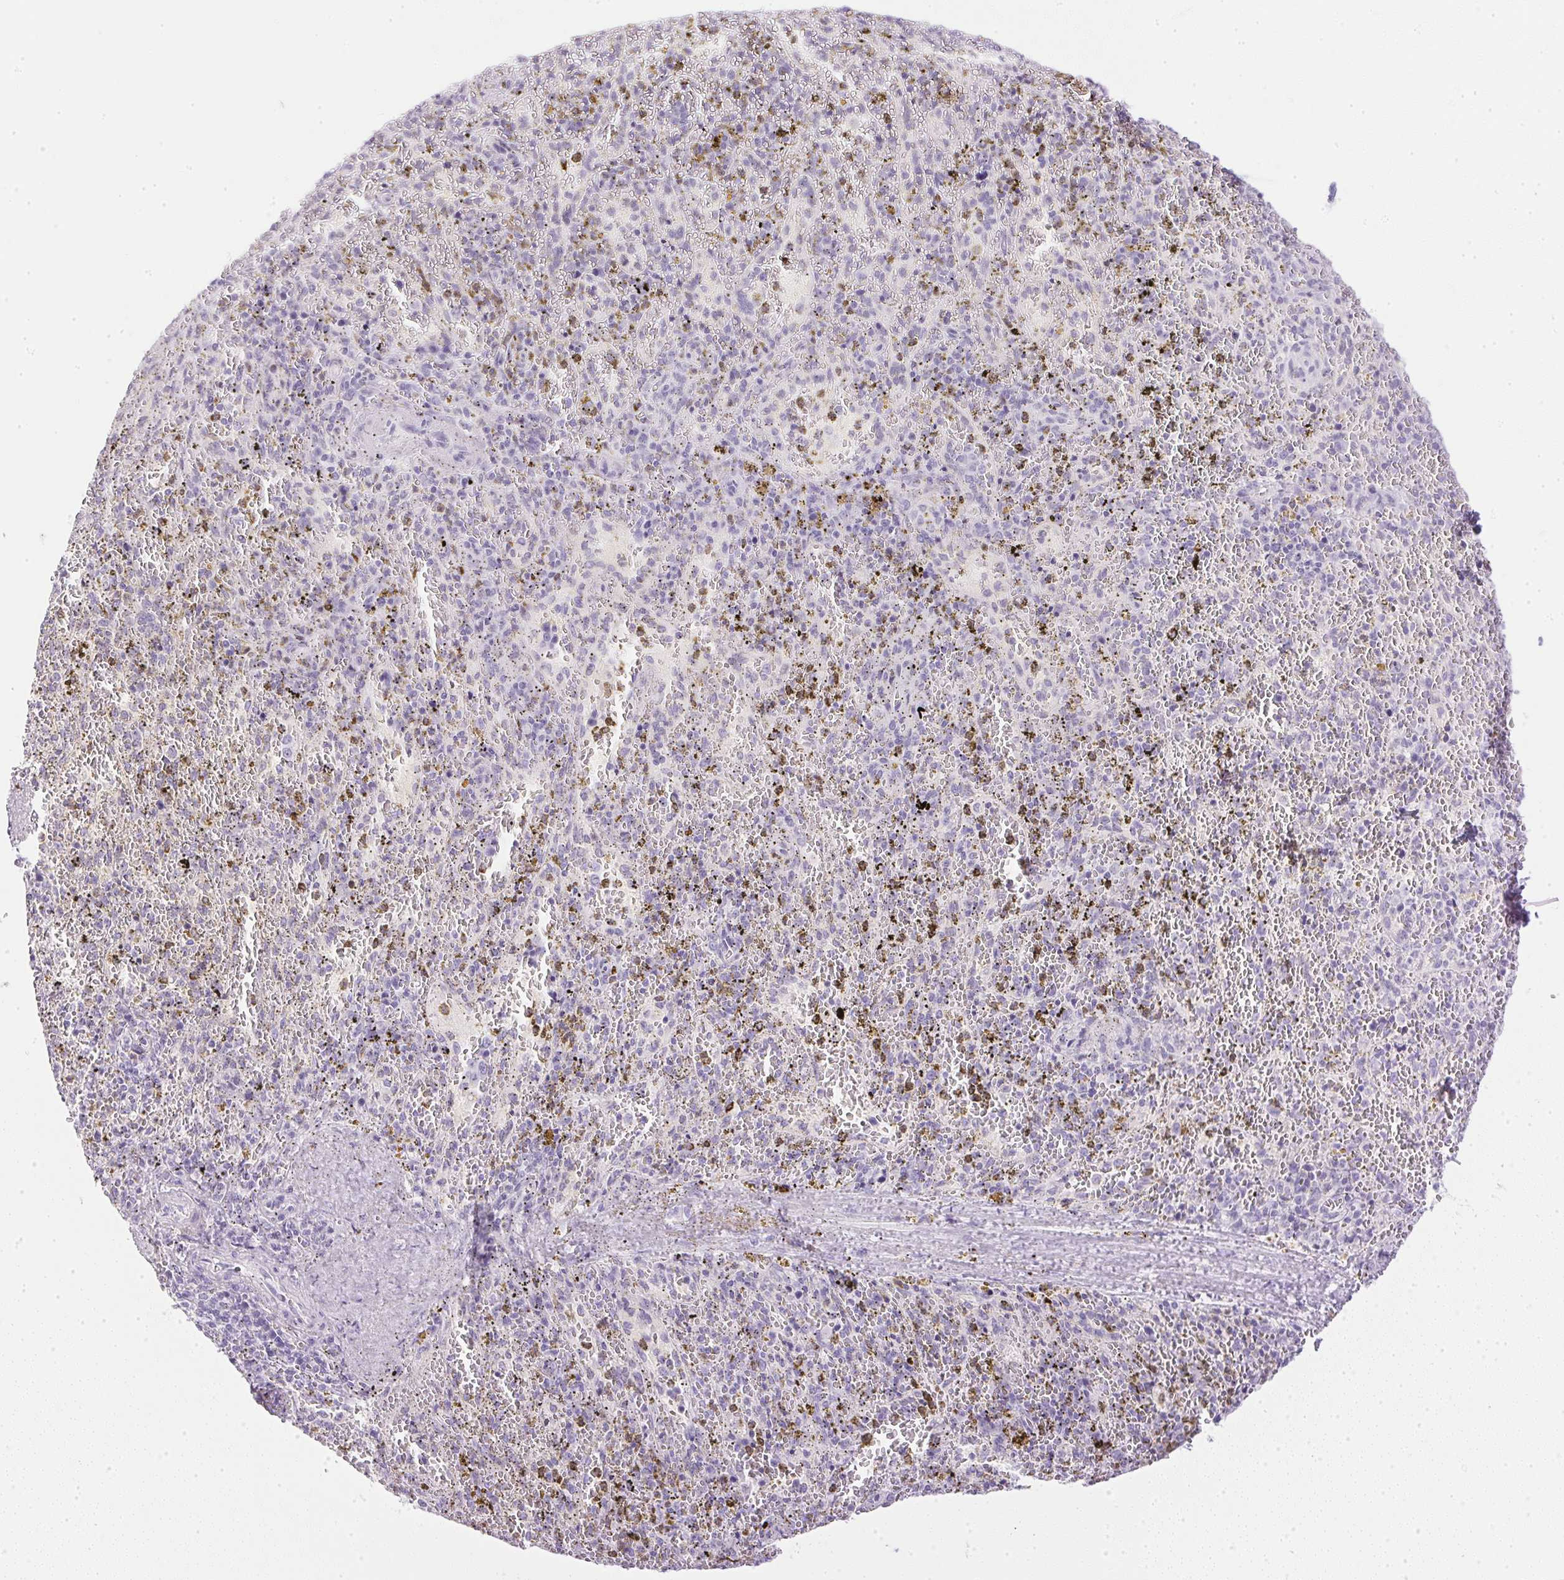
{"staining": {"intensity": "negative", "quantity": "none", "location": "none"}, "tissue": "spleen", "cell_type": "Cells in red pulp", "image_type": "normal", "snomed": [{"axis": "morphology", "description": "Normal tissue, NOS"}, {"axis": "topography", "description": "Spleen"}], "caption": "Cells in red pulp are negative for brown protein staining in benign spleen. (Immunohistochemistry, brightfield microscopy, high magnification).", "gene": "CPB1", "patient": {"sex": "female", "age": 50}}